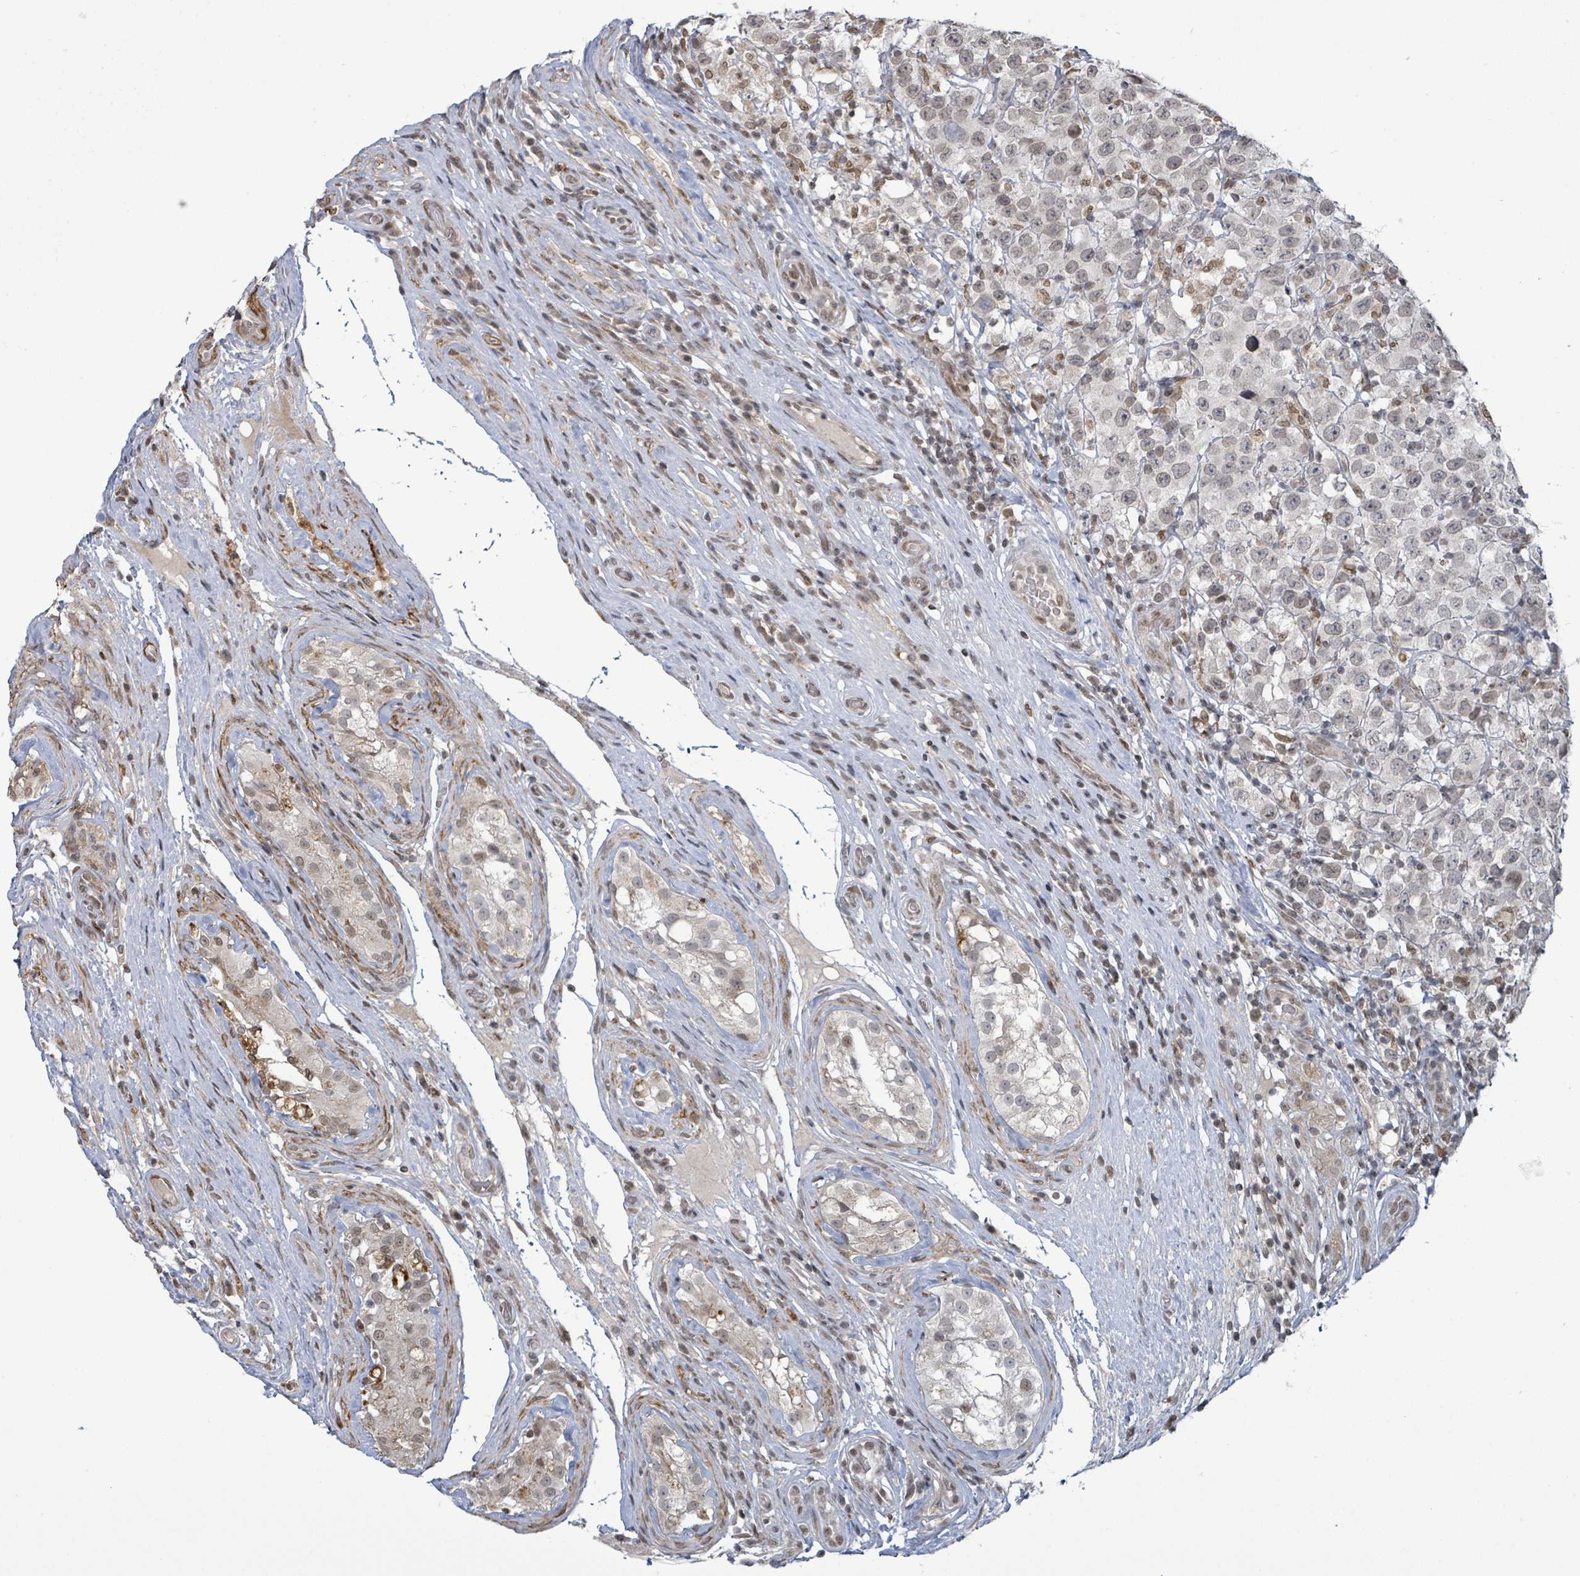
{"staining": {"intensity": "negative", "quantity": "none", "location": "none"}, "tissue": "testis cancer", "cell_type": "Tumor cells", "image_type": "cancer", "snomed": [{"axis": "morphology", "description": "Seminoma, NOS"}, {"axis": "morphology", "description": "Carcinoma, Embryonal, NOS"}, {"axis": "topography", "description": "Testis"}], "caption": "Testis seminoma stained for a protein using immunohistochemistry reveals no staining tumor cells.", "gene": "SBF2", "patient": {"sex": "male", "age": 41}}